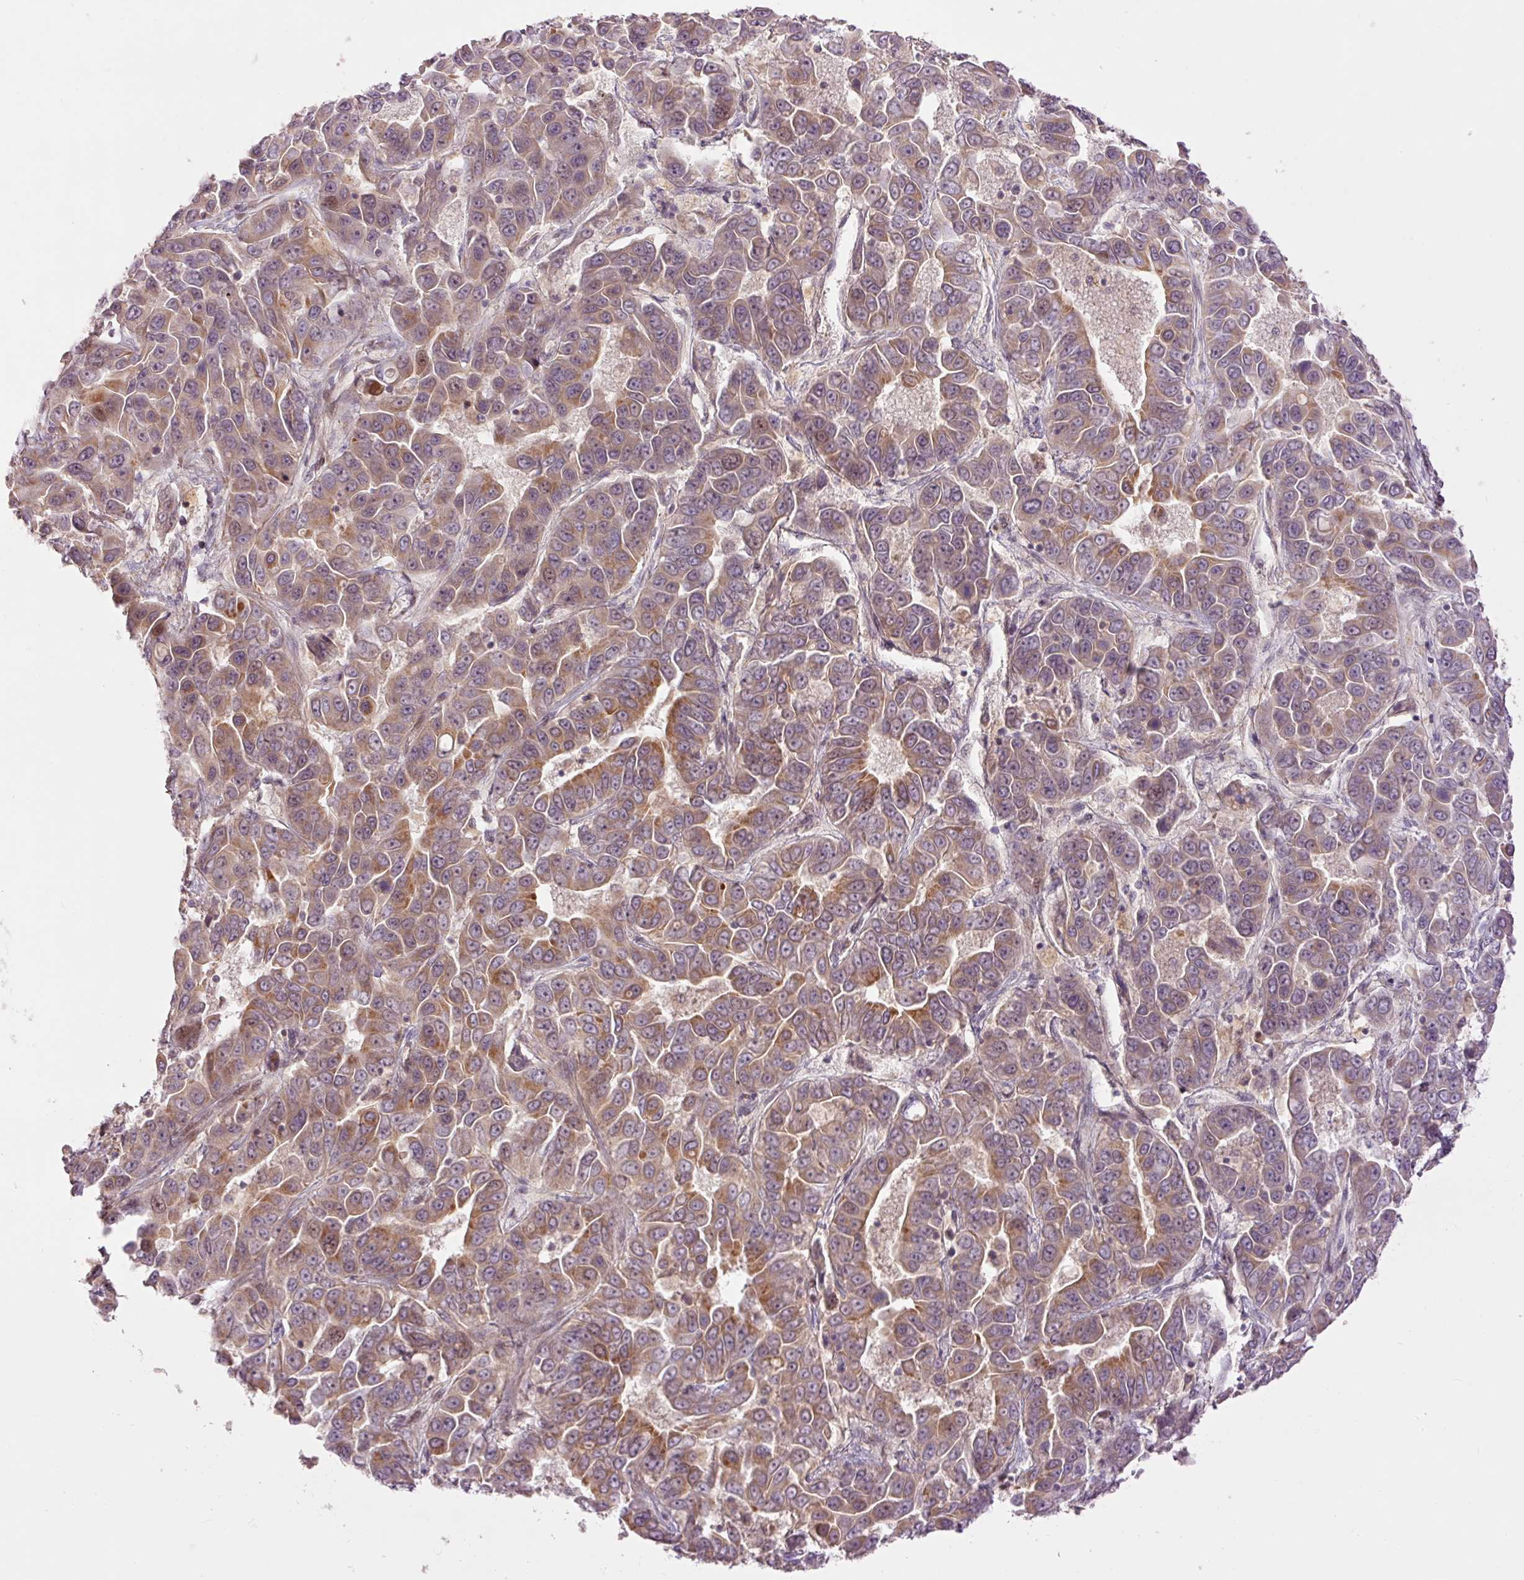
{"staining": {"intensity": "moderate", "quantity": "<25%", "location": "cytoplasmic/membranous,nuclear"}, "tissue": "liver cancer", "cell_type": "Tumor cells", "image_type": "cancer", "snomed": [{"axis": "morphology", "description": "Cholangiocarcinoma"}, {"axis": "topography", "description": "Liver"}], "caption": "Protein staining of liver cancer tissue exhibits moderate cytoplasmic/membranous and nuclear positivity in approximately <25% of tumor cells.", "gene": "SLC29A3", "patient": {"sex": "female", "age": 52}}